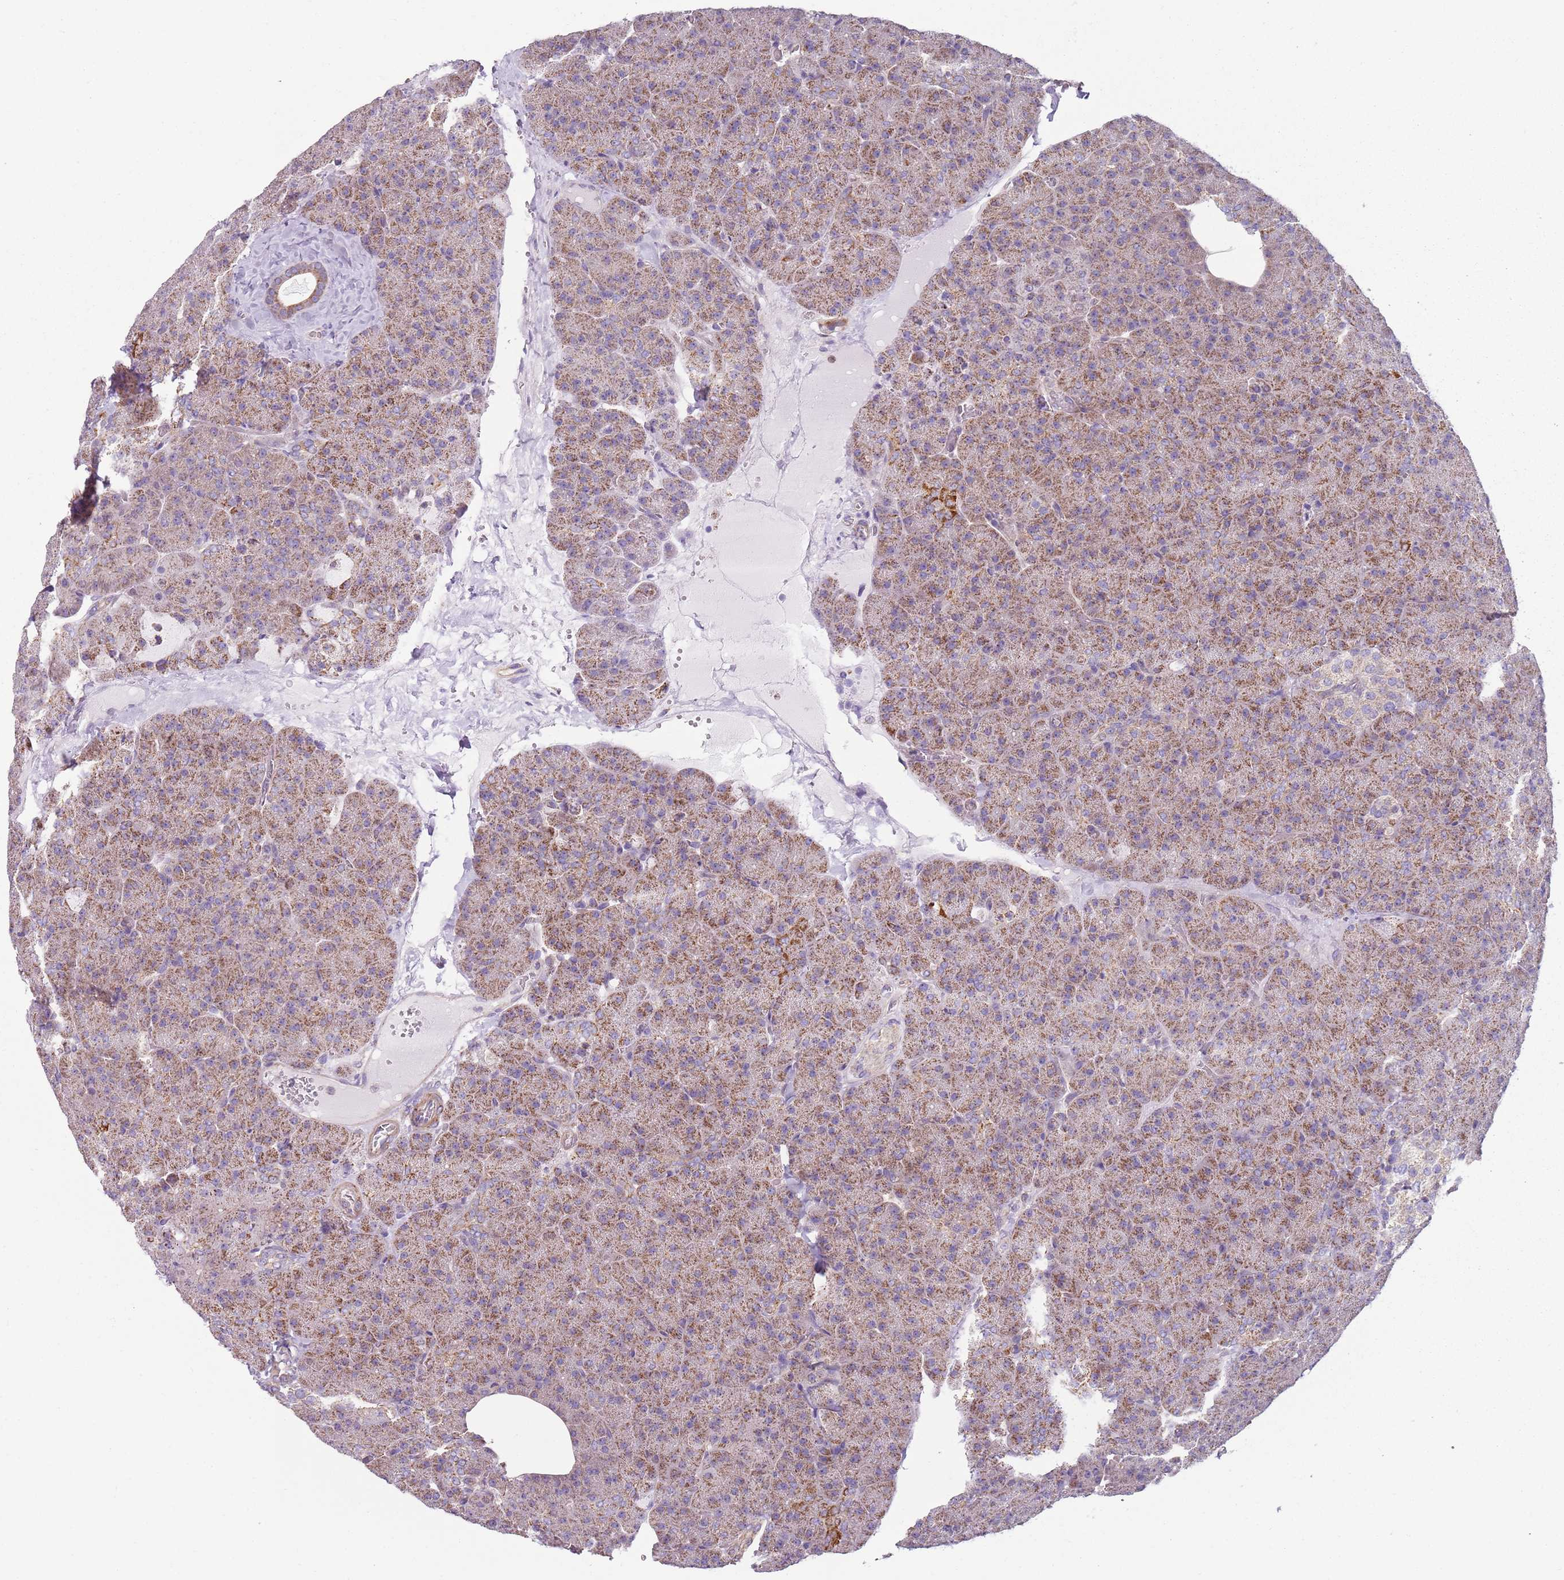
{"staining": {"intensity": "moderate", "quantity": ">75%", "location": "cytoplasmic/membranous"}, "tissue": "pancreas", "cell_type": "Exocrine glandular cells", "image_type": "normal", "snomed": [{"axis": "morphology", "description": "Normal tissue, NOS"}, {"axis": "morphology", "description": "Carcinoid, malignant, NOS"}, {"axis": "topography", "description": "Pancreas"}], "caption": "A brown stain shows moderate cytoplasmic/membranous expression of a protein in exocrine glandular cells of unremarkable pancreas.", "gene": "GAS8", "patient": {"sex": "female", "age": 35}}